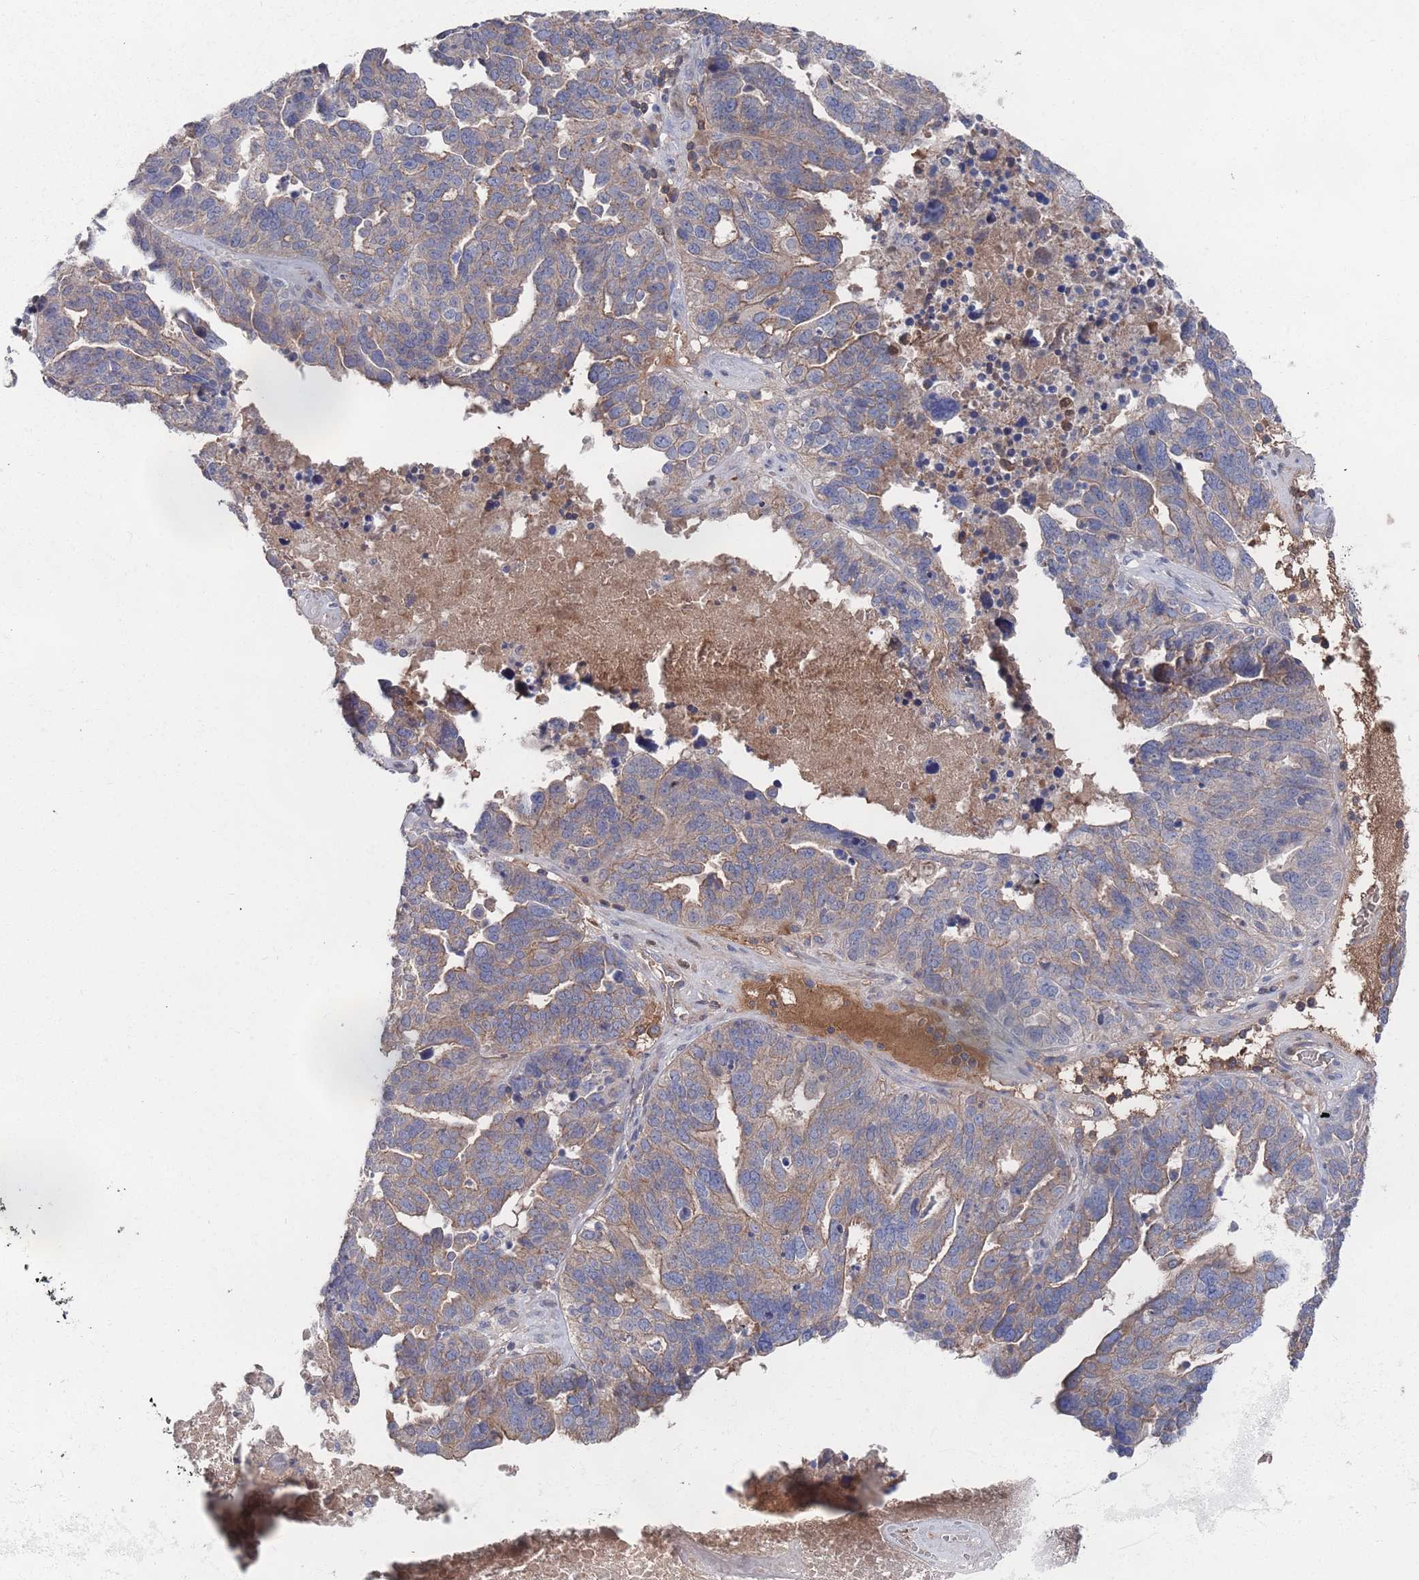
{"staining": {"intensity": "weak", "quantity": ">75%", "location": "cytoplasmic/membranous"}, "tissue": "ovarian cancer", "cell_type": "Tumor cells", "image_type": "cancer", "snomed": [{"axis": "morphology", "description": "Cystadenocarcinoma, serous, NOS"}, {"axis": "topography", "description": "Ovary"}], "caption": "Weak cytoplasmic/membranous expression for a protein is seen in approximately >75% of tumor cells of ovarian cancer (serous cystadenocarcinoma) using IHC.", "gene": "PLEKHA4", "patient": {"sex": "female", "age": 59}}